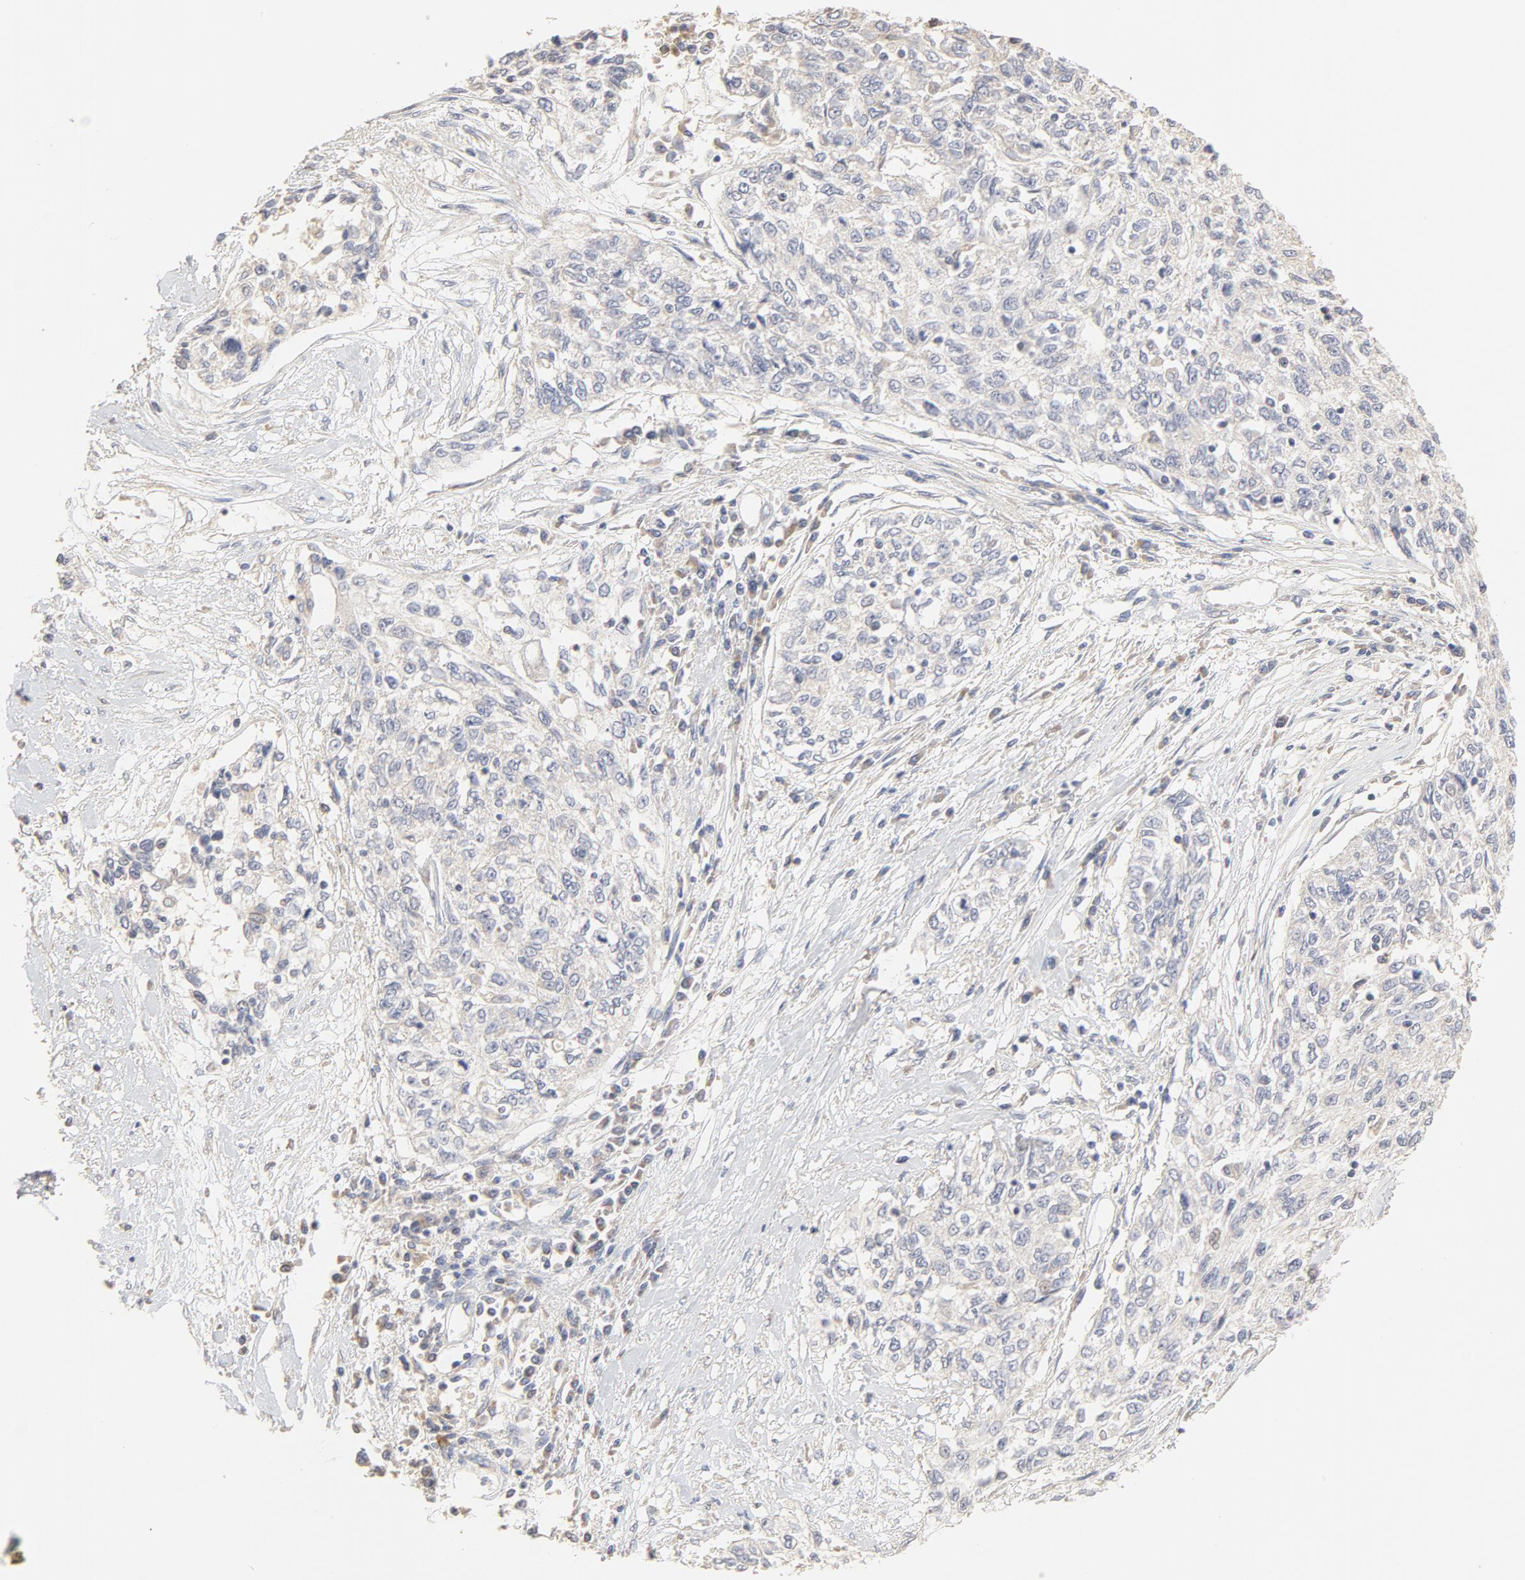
{"staining": {"intensity": "negative", "quantity": "none", "location": "none"}, "tissue": "cervical cancer", "cell_type": "Tumor cells", "image_type": "cancer", "snomed": [{"axis": "morphology", "description": "Squamous cell carcinoma, NOS"}, {"axis": "topography", "description": "Cervix"}], "caption": "Cervical cancer was stained to show a protein in brown. There is no significant positivity in tumor cells. (Brightfield microscopy of DAB immunohistochemistry at high magnification).", "gene": "FCGBP", "patient": {"sex": "female", "age": 57}}